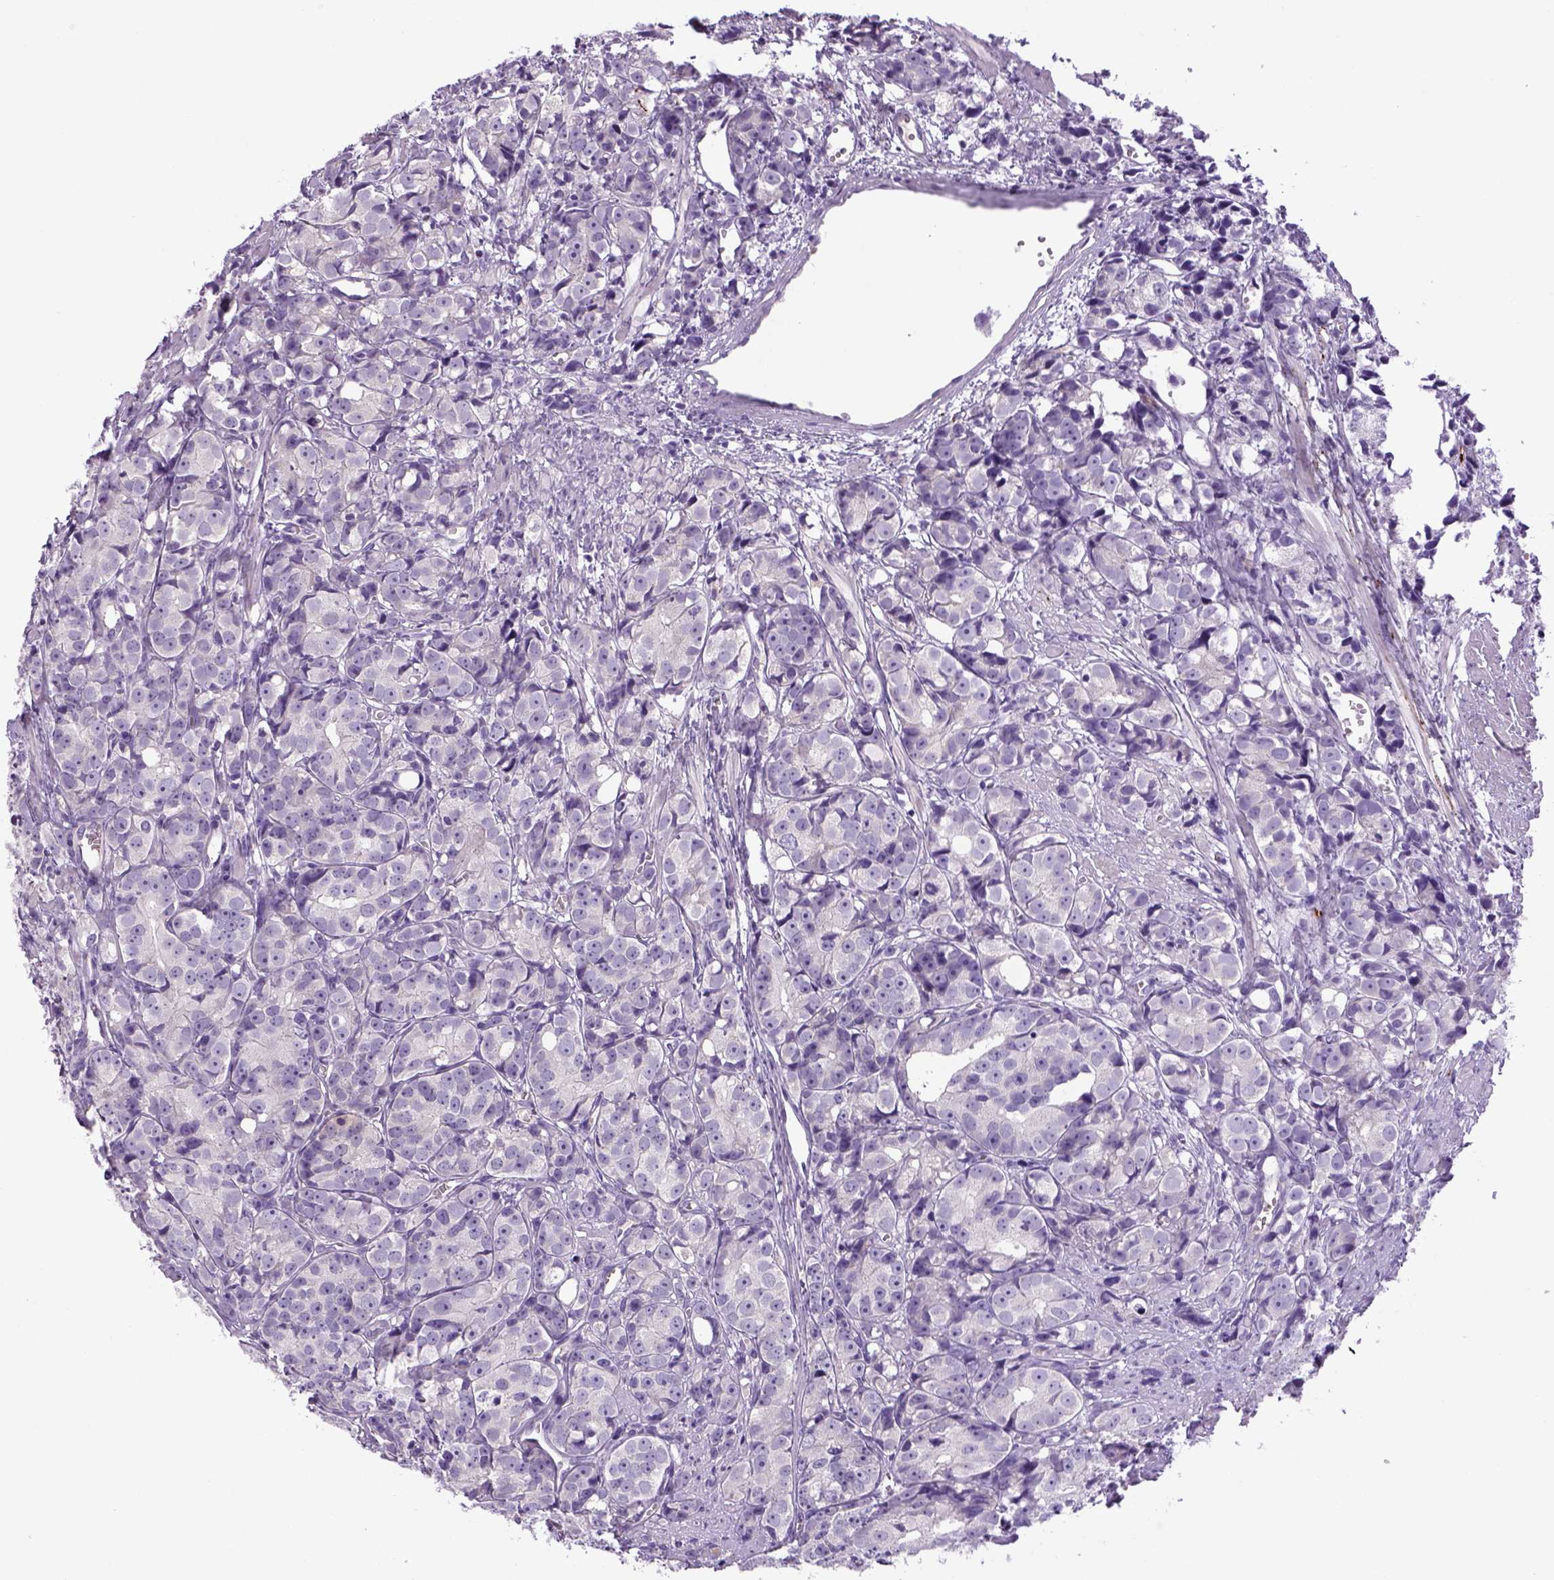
{"staining": {"intensity": "negative", "quantity": "none", "location": "none"}, "tissue": "prostate cancer", "cell_type": "Tumor cells", "image_type": "cancer", "snomed": [{"axis": "morphology", "description": "Adenocarcinoma, High grade"}, {"axis": "topography", "description": "Prostate"}], "caption": "Photomicrograph shows no protein staining in tumor cells of prostate cancer tissue. The staining is performed using DAB brown chromogen with nuclei counter-stained in using hematoxylin.", "gene": "DBH", "patient": {"sex": "male", "age": 77}}